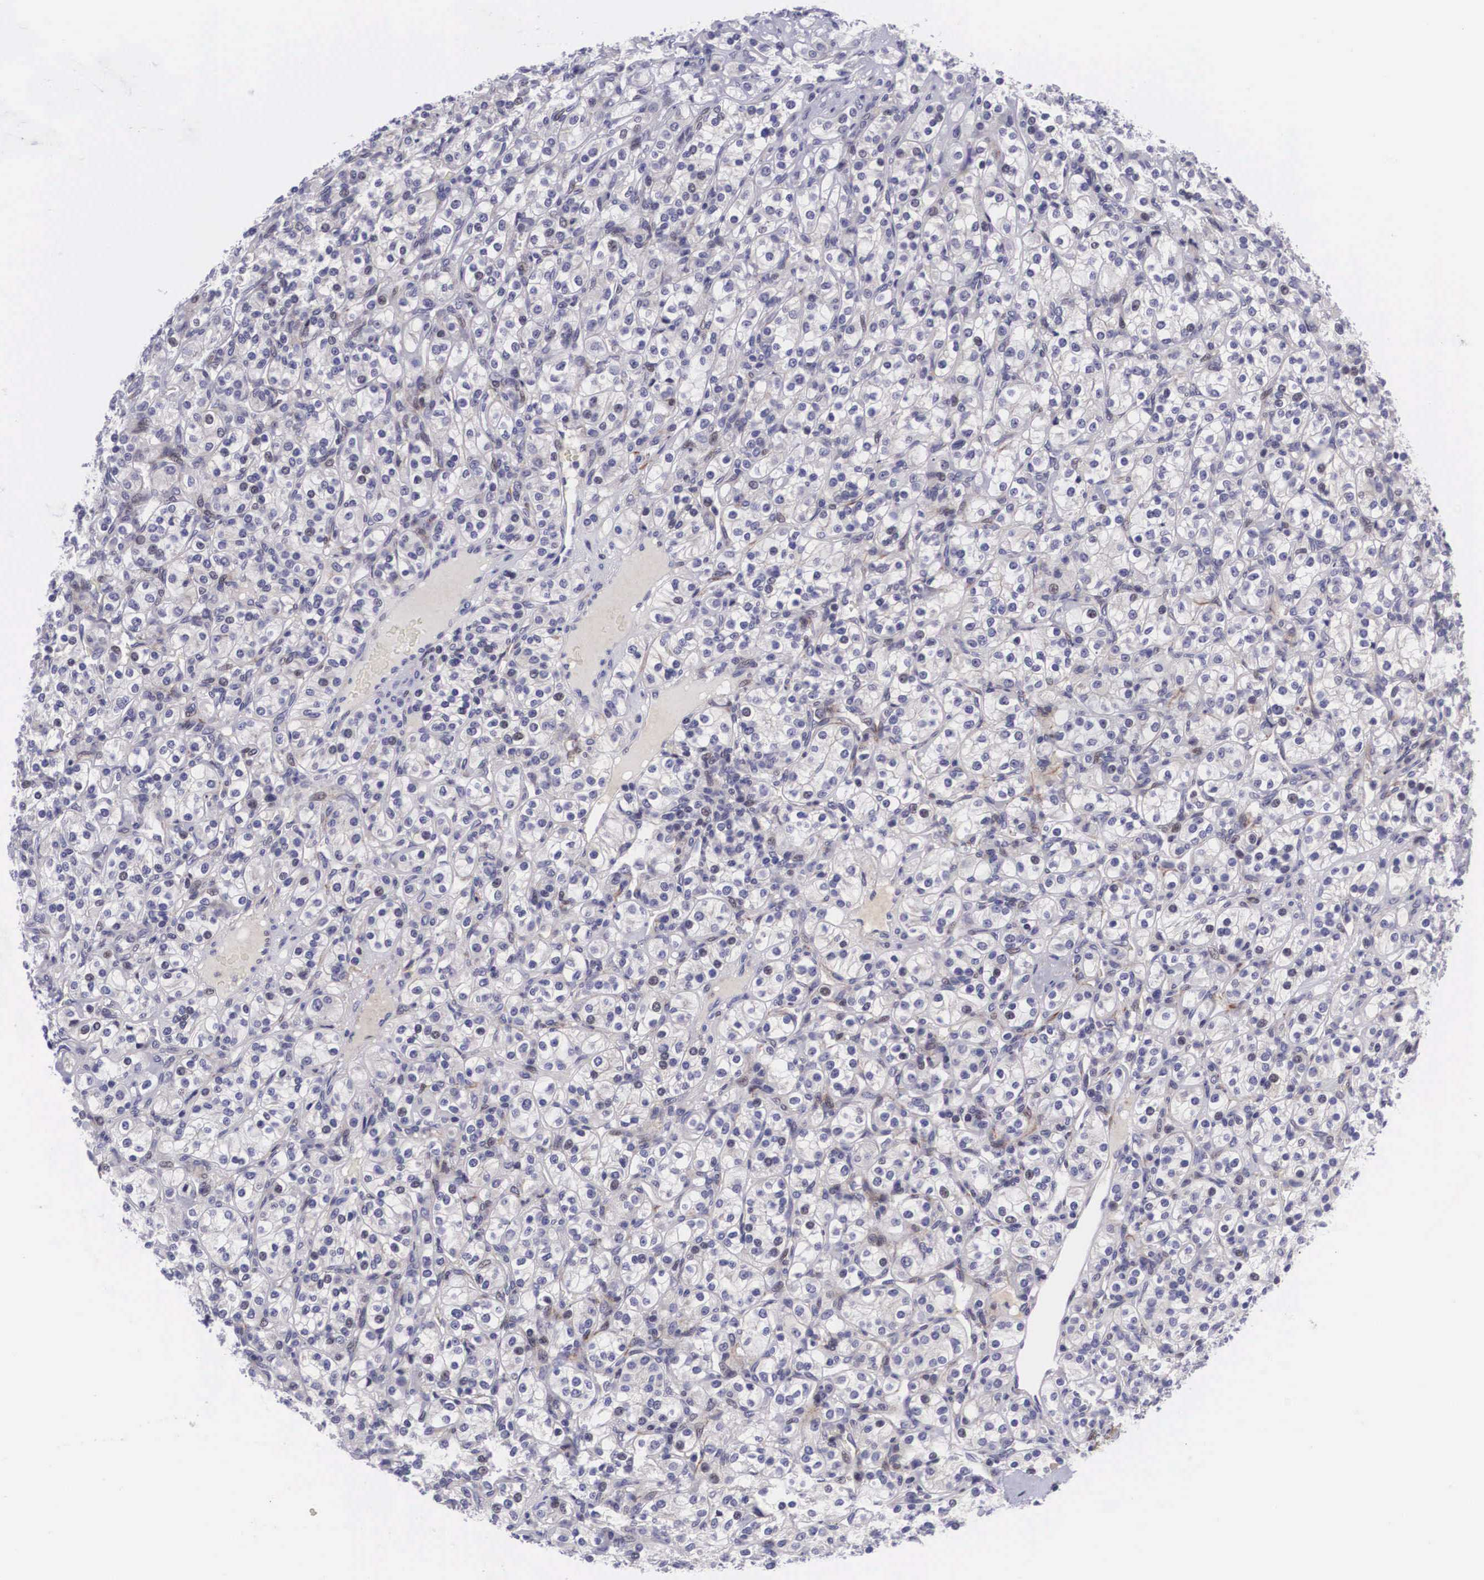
{"staining": {"intensity": "weak", "quantity": "<25%", "location": "nuclear"}, "tissue": "renal cancer", "cell_type": "Tumor cells", "image_type": "cancer", "snomed": [{"axis": "morphology", "description": "Adenocarcinoma, NOS"}, {"axis": "topography", "description": "Kidney"}], "caption": "This is an immunohistochemistry (IHC) image of renal cancer. There is no positivity in tumor cells.", "gene": "EMID1", "patient": {"sex": "male", "age": 77}}